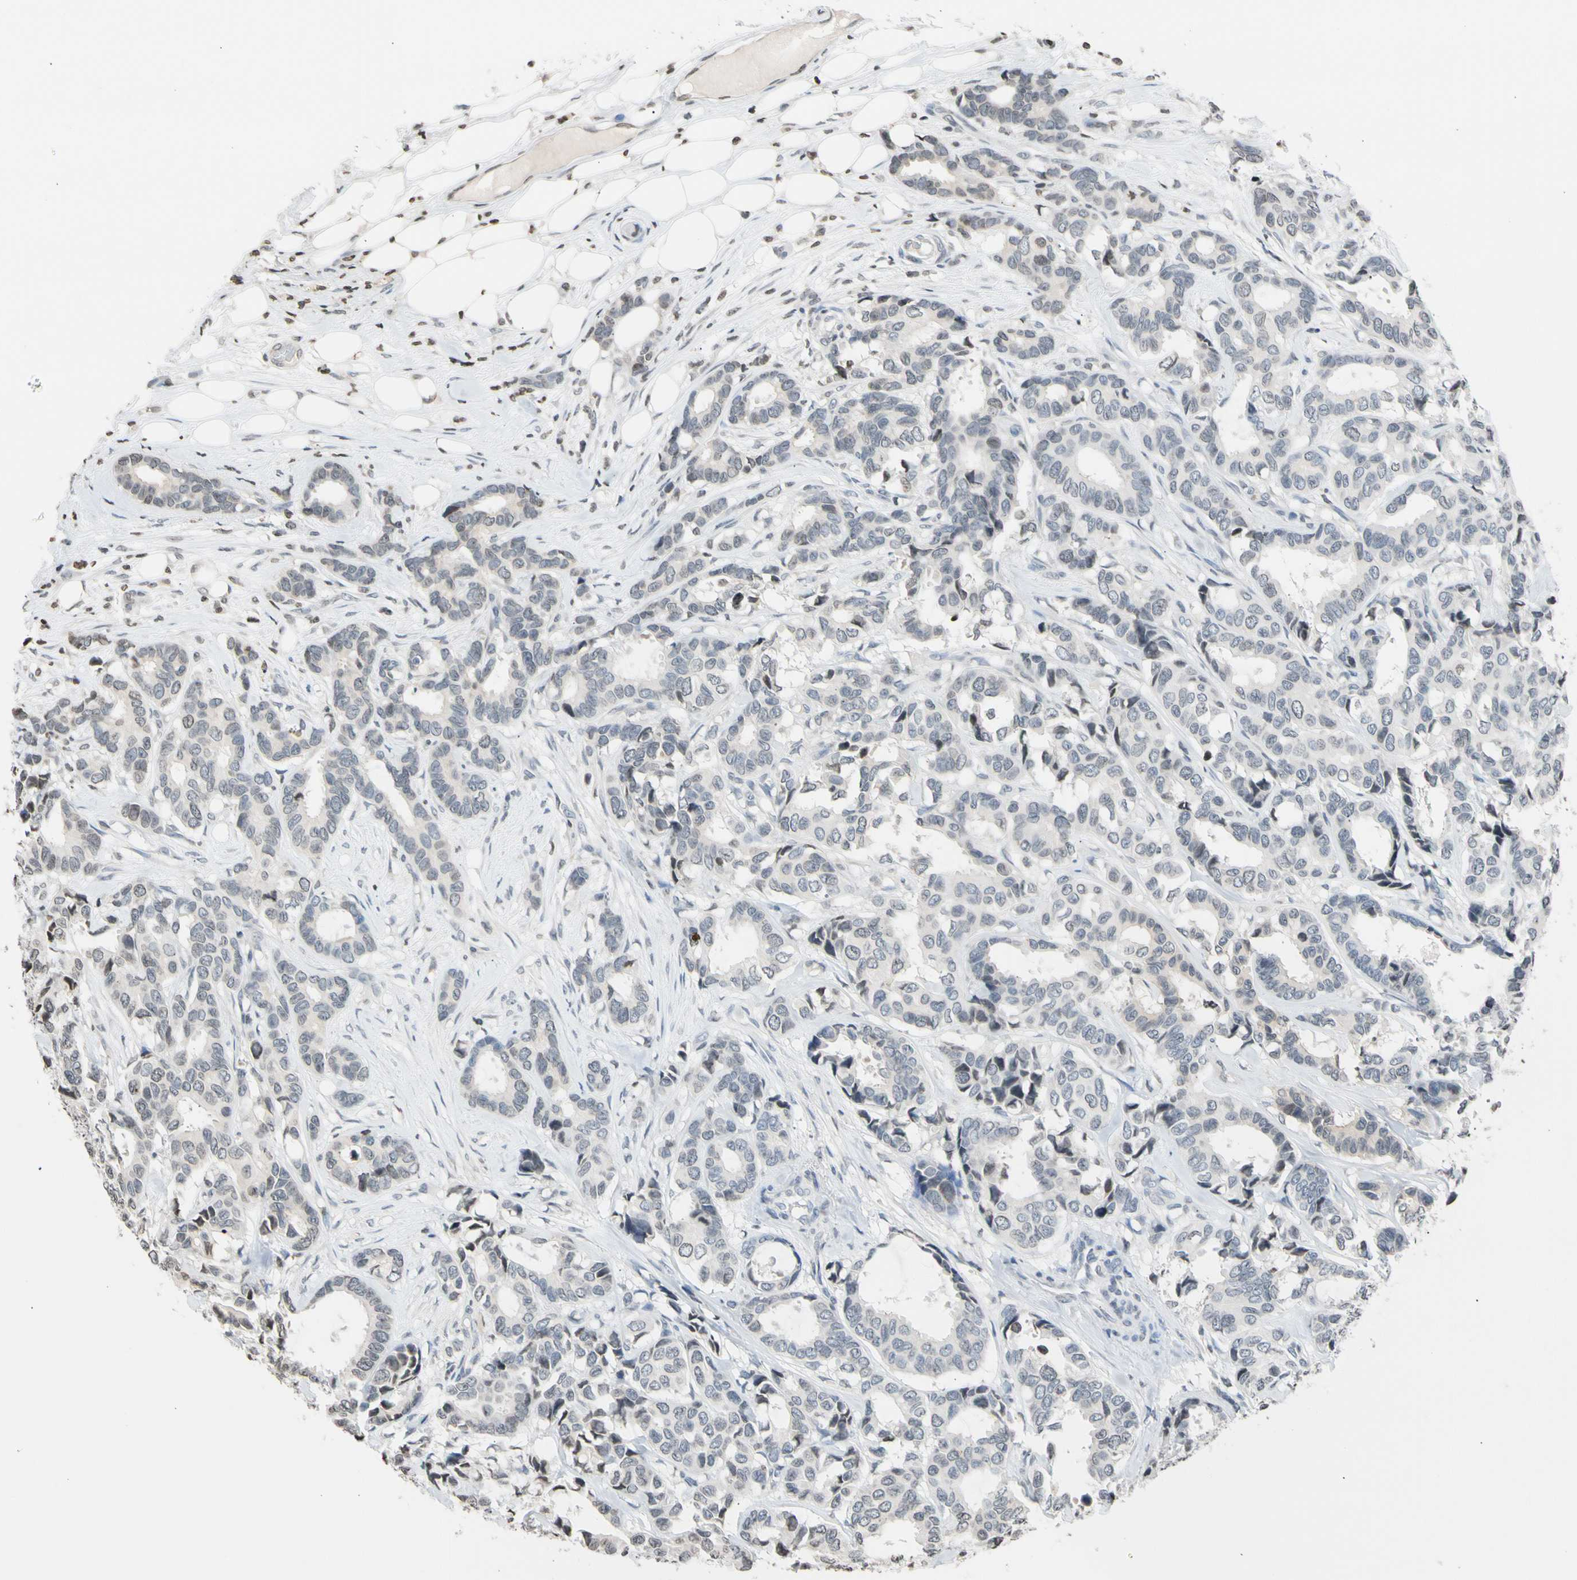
{"staining": {"intensity": "negative", "quantity": "none", "location": "none"}, "tissue": "breast cancer", "cell_type": "Tumor cells", "image_type": "cancer", "snomed": [{"axis": "morphology", "description": "Duct carcinoma"}, {"axis": "topography", "description": "Breast"}], "caption": "Immunohistochemical staining of breast cancer (invasive ductal carcinoma) shows no significant positivity in tumor cells.", "gene": "GPX4", "patient": {"sex": "female", "age": 87}}